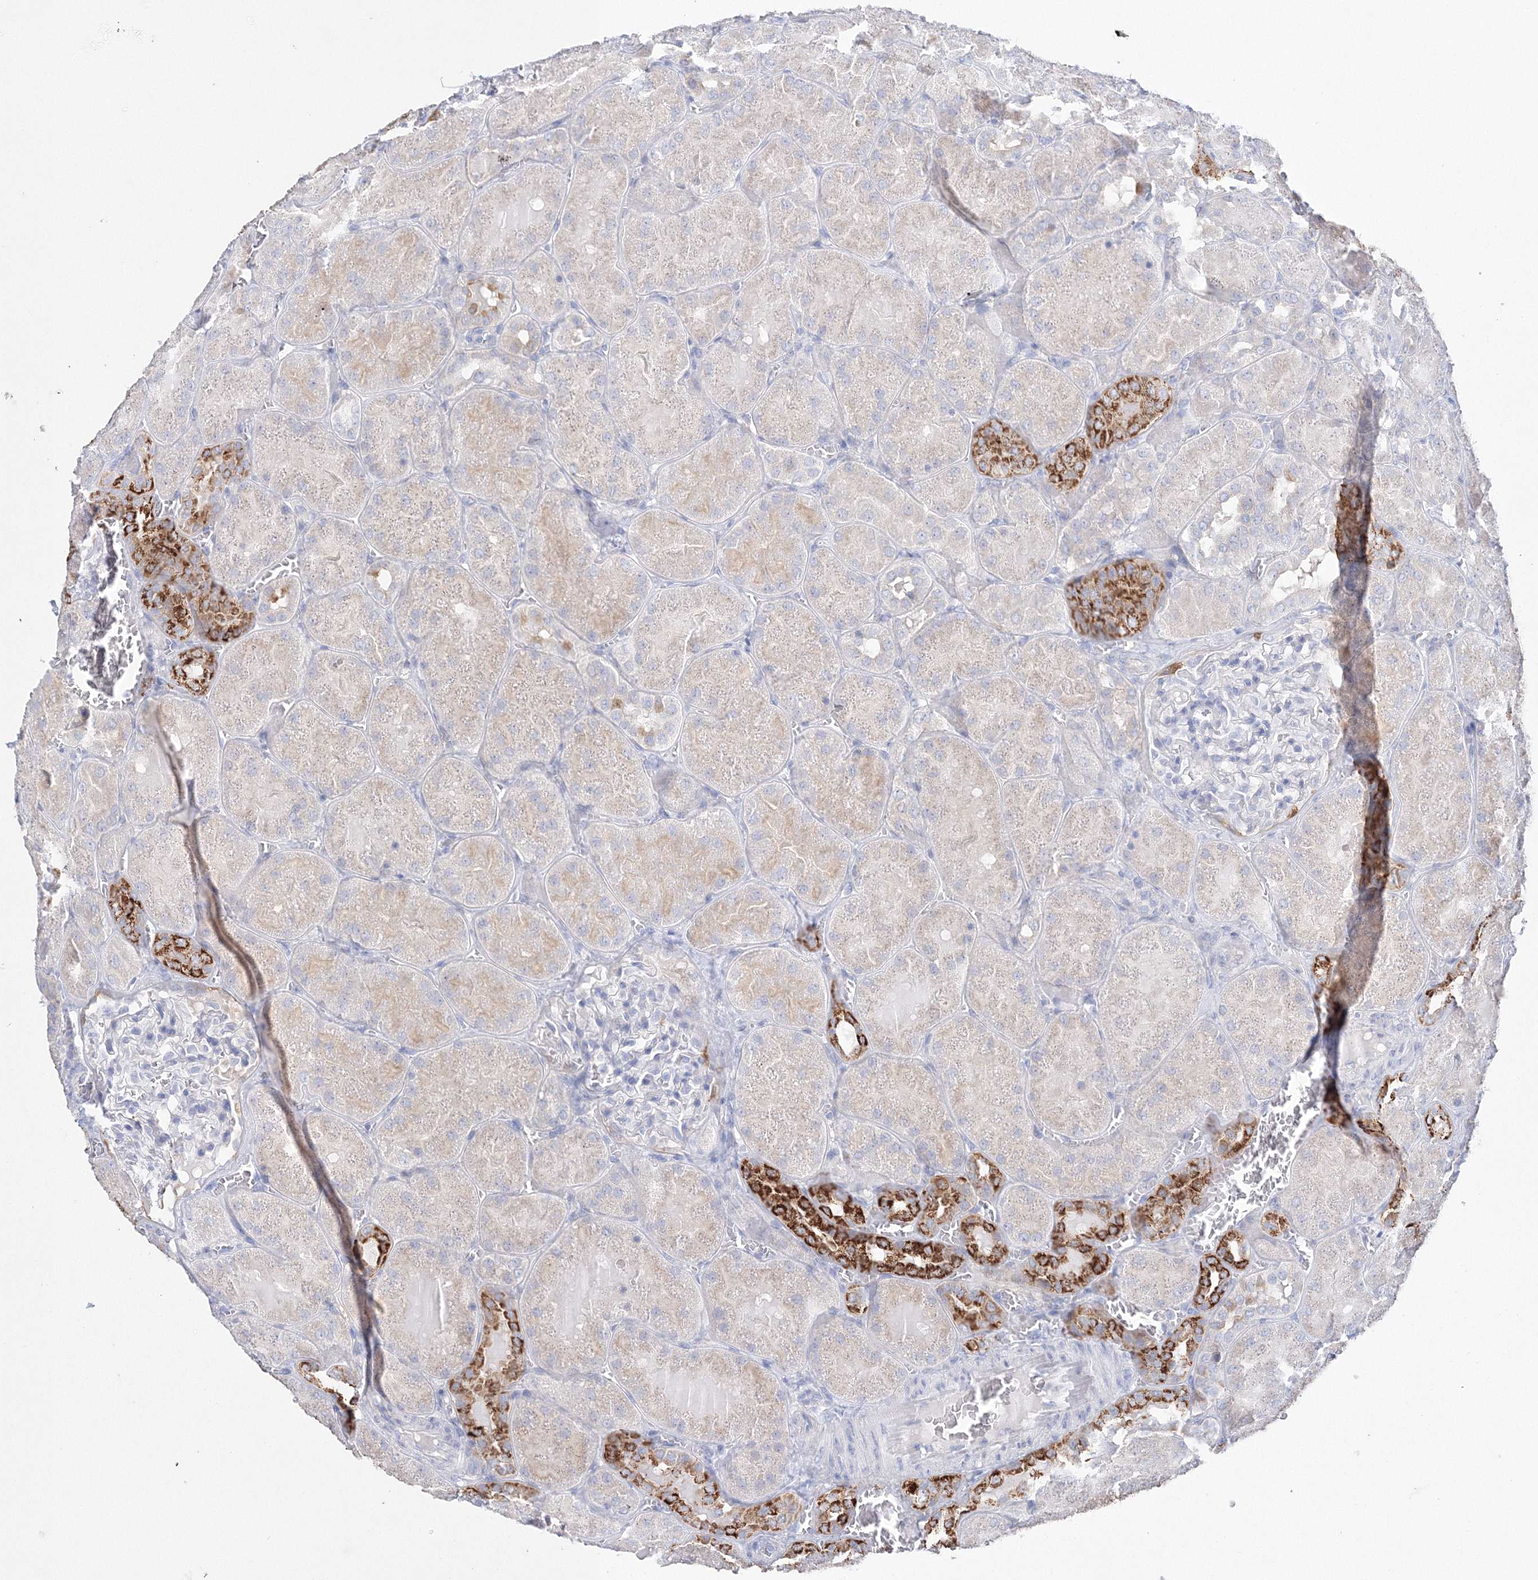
{"staining": {"intensity": "negative", "quantity": "none", "location": "none"}, "tissue": "kidney", "cell_type": "Cells in glomeruli", "image_type": "normal", "snomed": [{"axis": "morphology", "description": "Normal tissue, NOS"}, {"axis": "topography", "description": "Kidney"}], "caption": "Kidney was stained to show a protein in brown. There is no significant positivity in cells in glomeruli. Brightfield microscopy of IHC stained with DAB (brown) and hematoxylin (blue), captured at high magnification.", "gene": "HMGCS1", "patient": {"sex": "male", "age": 28}}